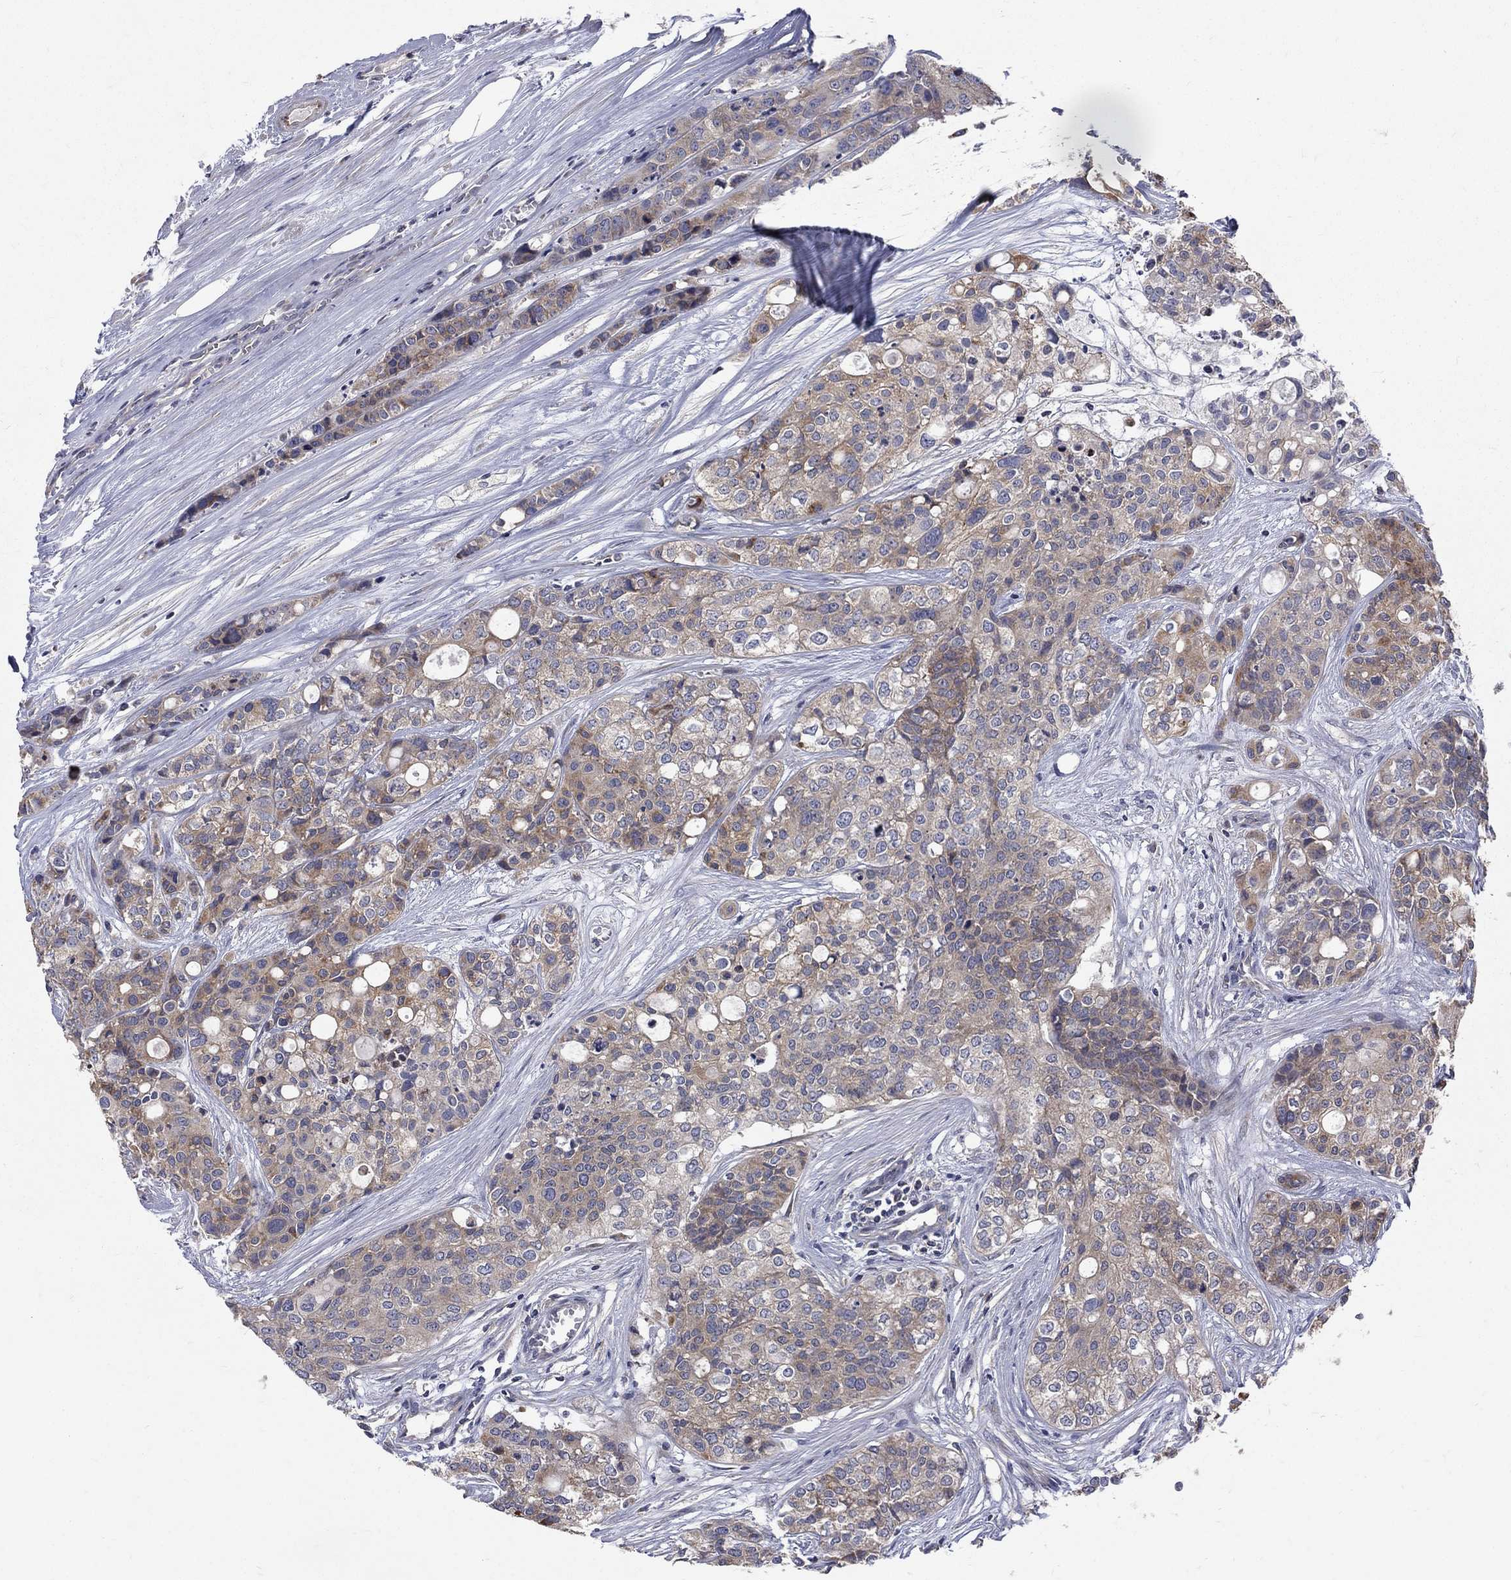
{"staining": {"intensity": "weak", "quantity": "25%-75%", "location": "cytoplasmic/membranous"}, "tissue": "carcinoid", "cell_type": "Tumor cells", "image_type": "cancer", "snomed": [{"axis": "morphology", "description": "Carcinoid, malignant, NOS"}, {"axis": "topography", "description": "Colon"}], "caption": "Immunohistochemical staining of carcinoid (malignant) reveals low levels of weak cytoplasmic/membranous expression in approximately 25%-75% of tumor cells.", "gene": "SH2B1", "patient": {"sex": "male", "age": 81}}